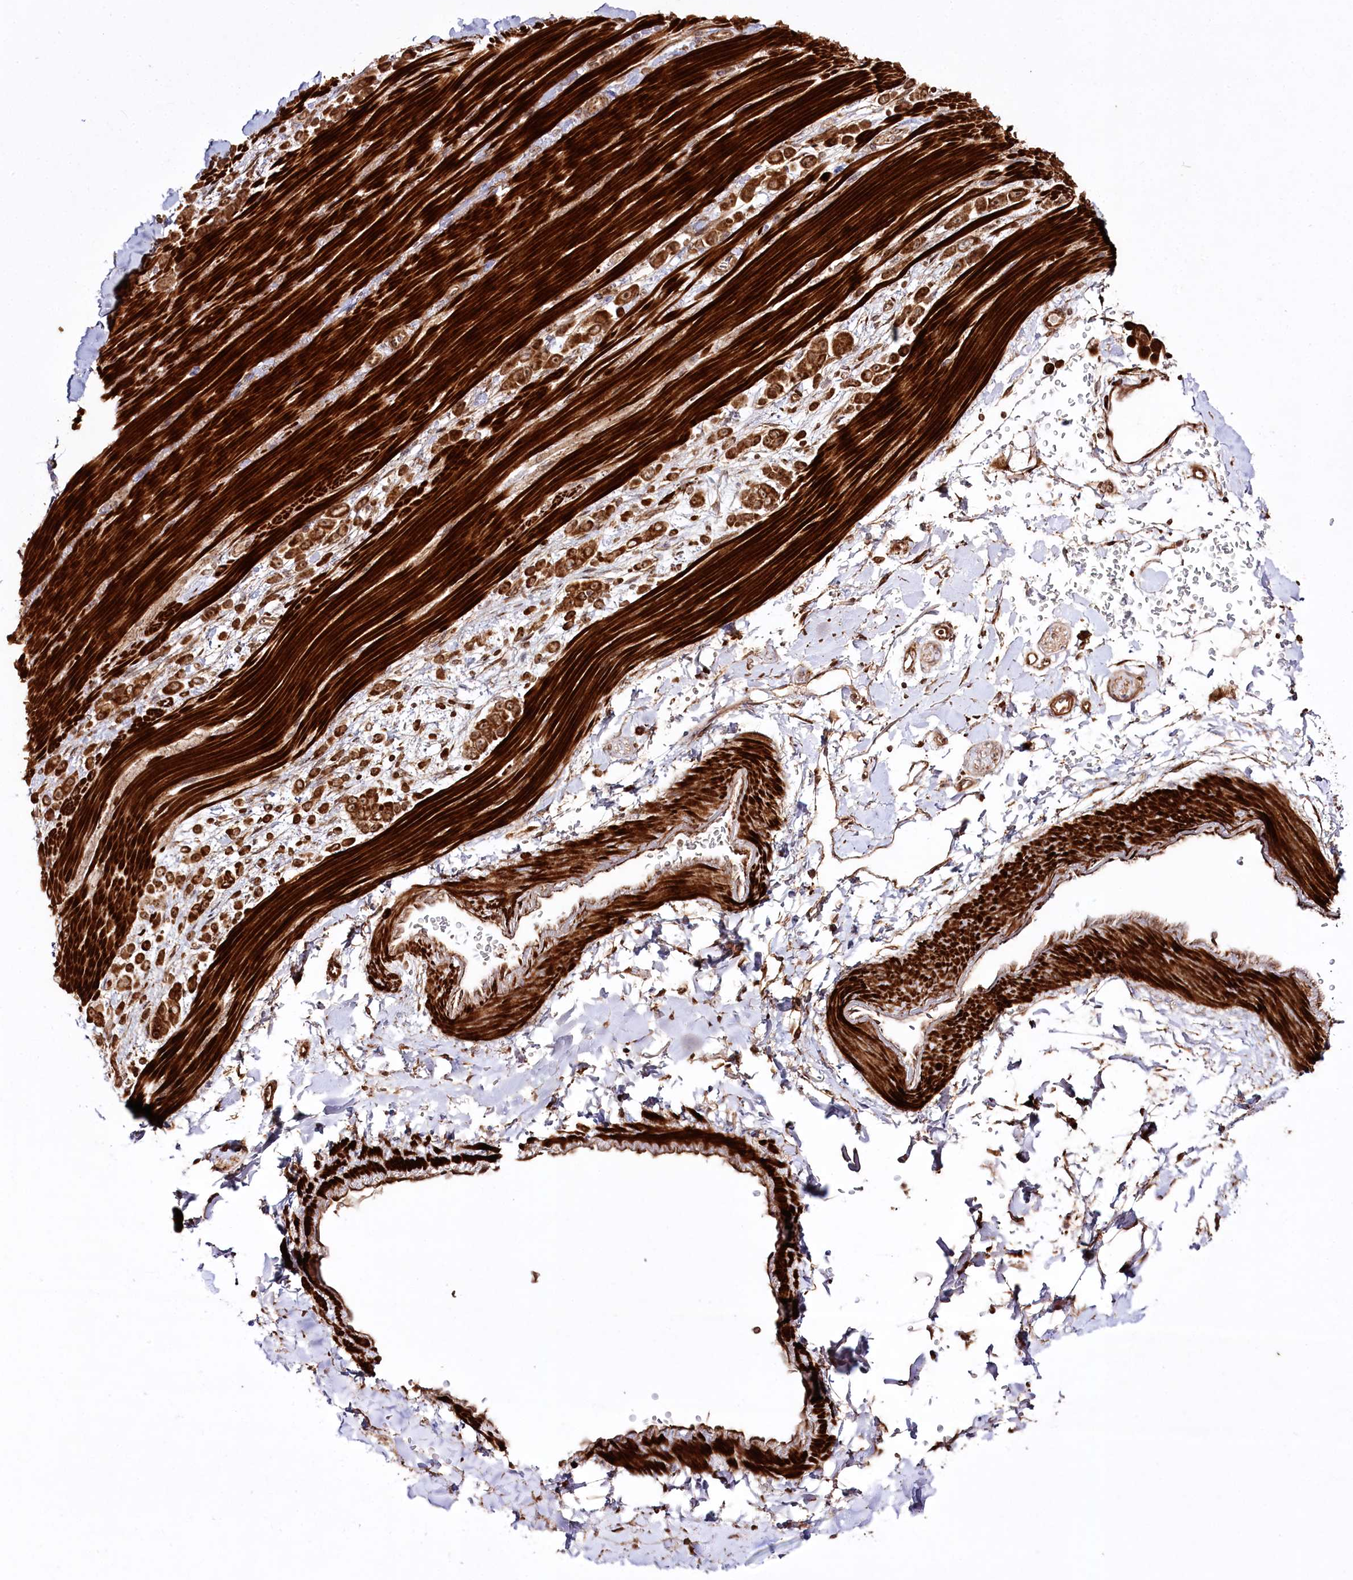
{"staining": {"intensity": "strong", "quantity": ">75%", "location": "cytoplasmic/membranous"}, "tissue": "pancreatic cancer", "cell_type": "Tumor cells", "image_type": "cancer", "snomed": [{"axis": "morphology", "description": "Normal tissue, NOS"}, {"axis": "morphology", "description": "Adenocarcinoma, NOS"}, {"axis": "topography", "description": "Pancreas"}], "caption": "Pancreatic cancer (adenocarcinoma) stained with a brown dye demonstrates strong cytoplasmic/membranous positive expression in about >75% of tumor cells.", "gene": "REXO2", "patient": {"sex": "female", "age": 64}}